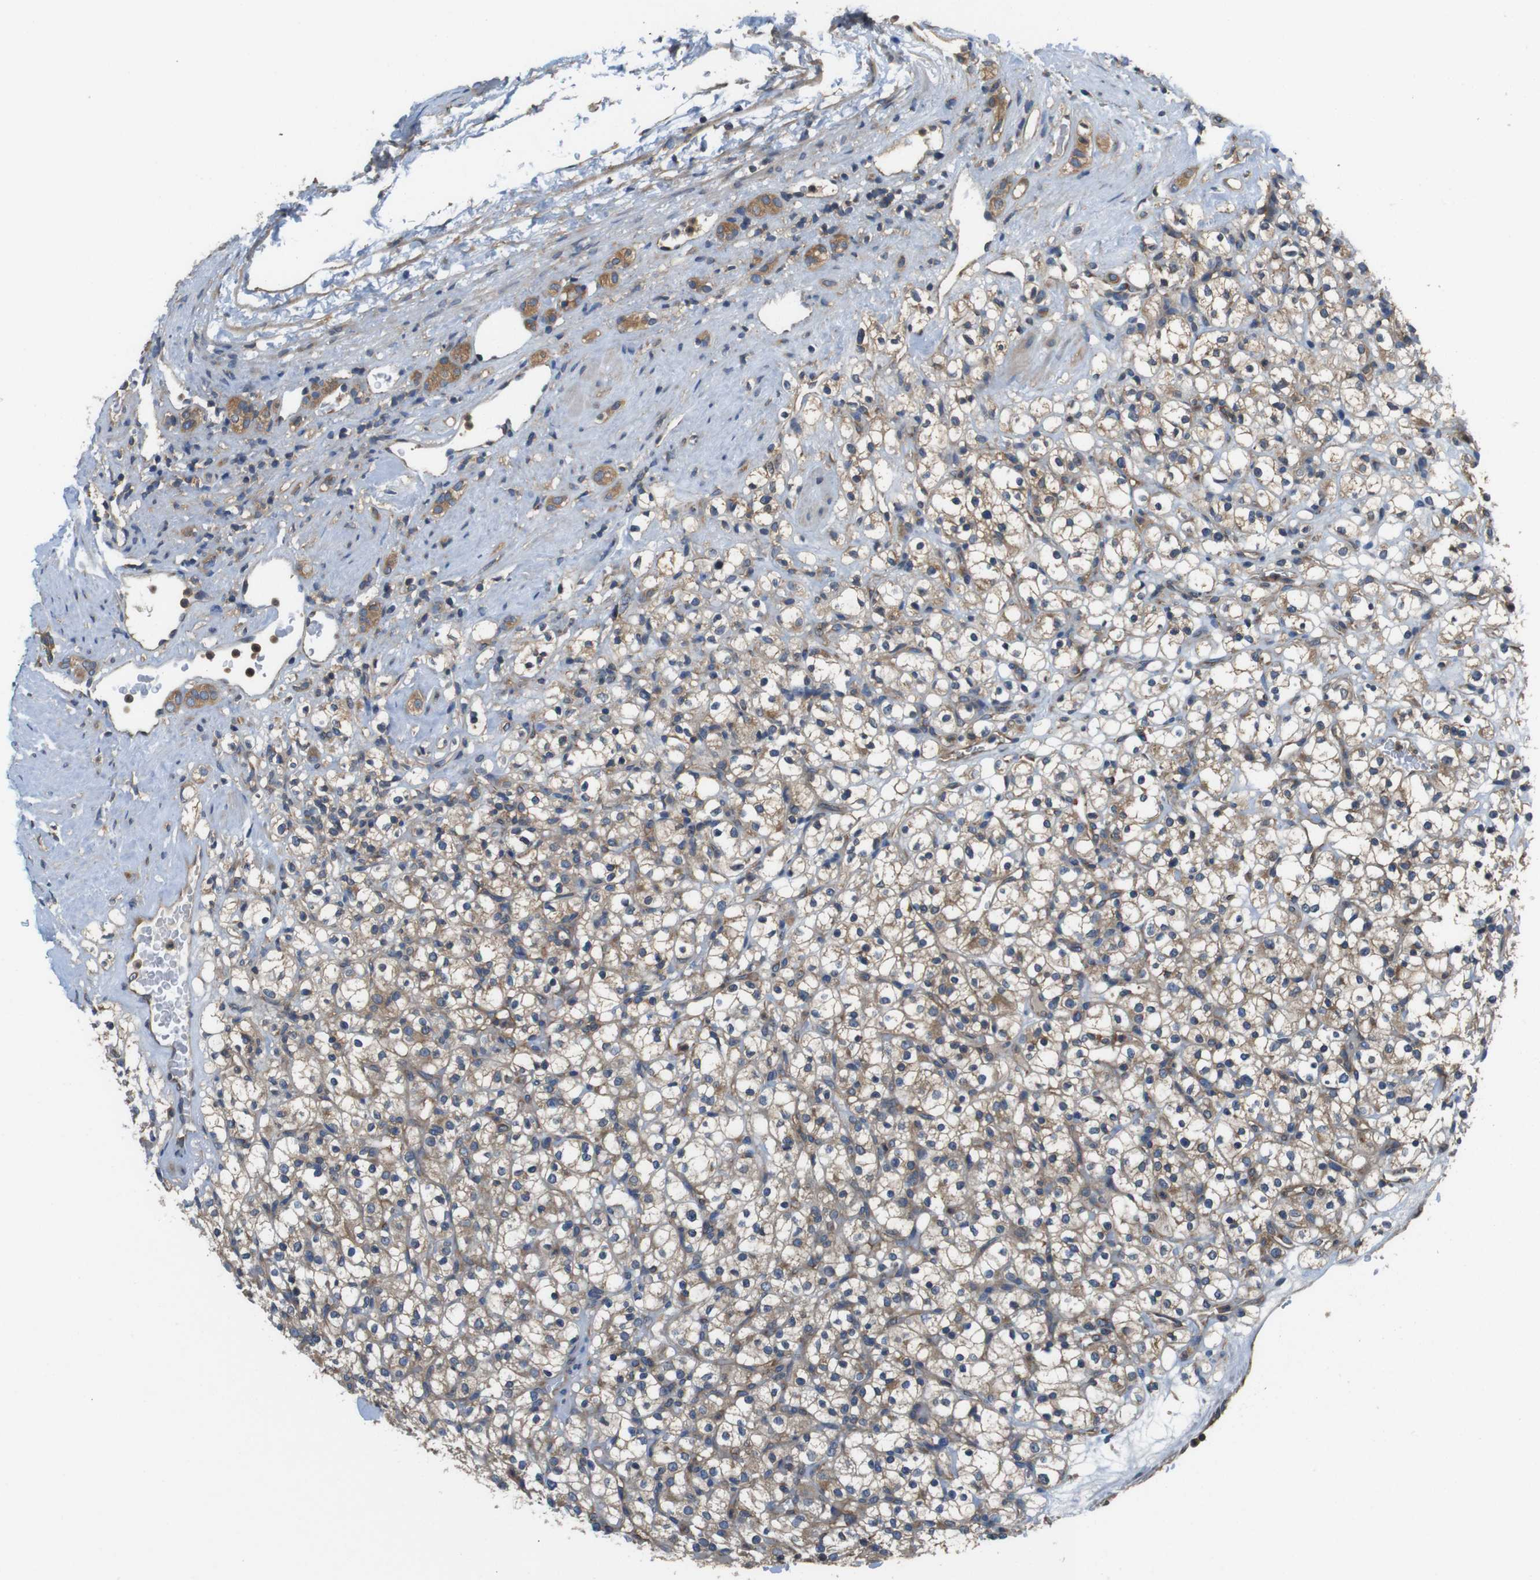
{"staining": {"intensity": "weak", "quantity": ">75%", "location": "cytoplasmic/membranous"}, "tissue": "renal cancer", "cell_type": "Tumor cells", "image_type": "cancer", "snomed": [{"axis": "morphology", "description": "Normal tissue, NOS"}, {"axis": "morphology", "description": "Adenocarcinoma, NOS"}, {"axis": "topography", "description": "Kidney"}], "caption": "Human renal adenocarcinoma stained for a protein (brown) demonstrates weak cytoplasmic/membranous positive staining in approximately >75% of tumor cells.", "gene": "DCTN1", "patient": {"sex": "female", "age": 72}}